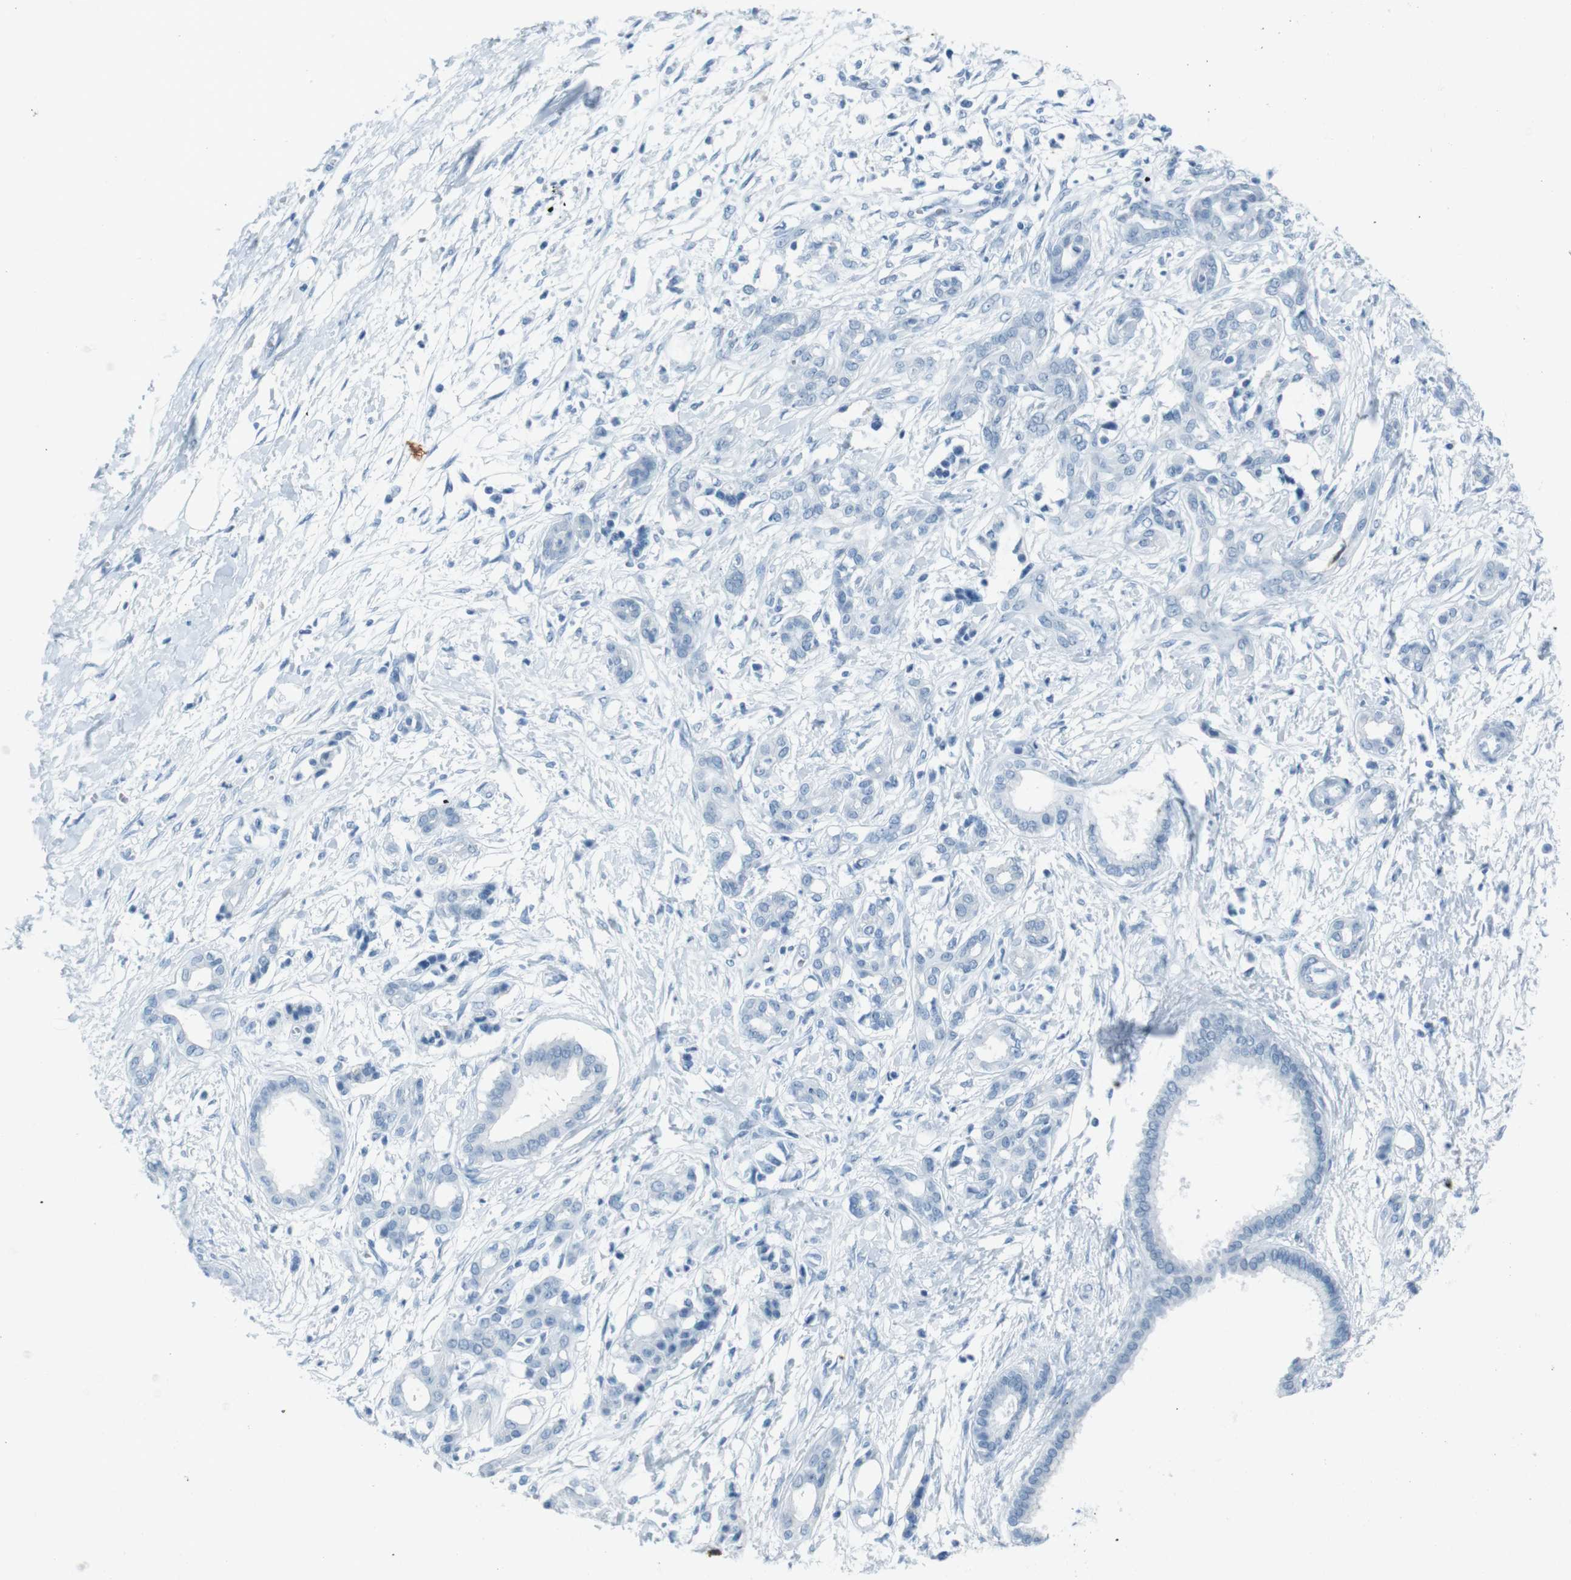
{"staining": {"intensity": "negative", "quantity": "none", "location": "none"}, "tissue": "pancreatic cancer", "cell_type": "Tumor cells", "image_type": "cancer", "snomed": [{"axis": "morphology", "description": "Adenocarcinoma, NOS"}, {"axis": "topography", "description": "Pancreas"}], "caption": "Immunohistochemistry (IHC) histopathology image of neoplastic tissue: pancreatic cancer (adenocarcinoma) stained with DAB (3,3'-diaminobenzidine) exhibits no significant protein positivity in tumor cells.", "gene": "TMEM207", "patient": {"sex": "male", "age": 56}}